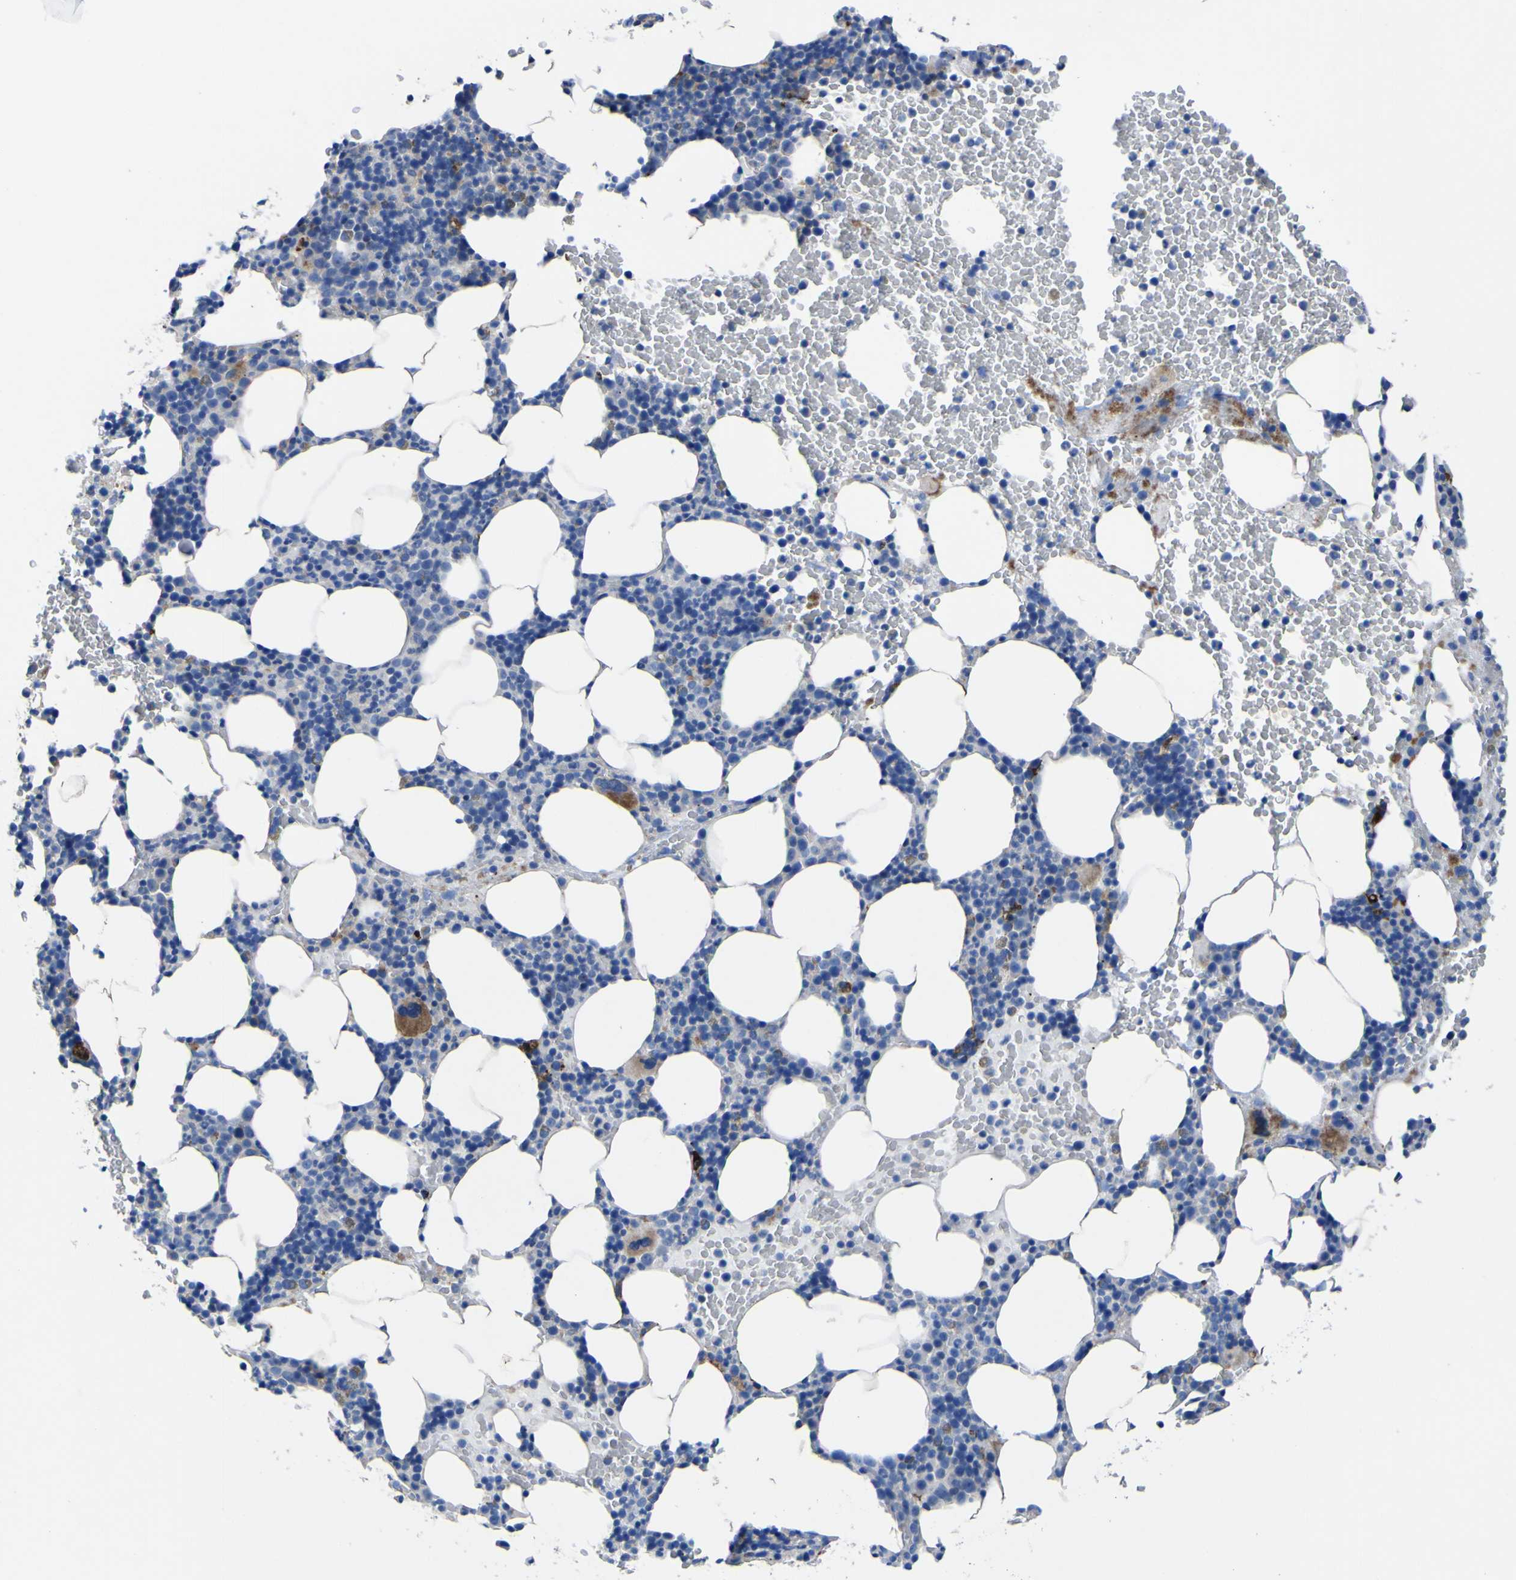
{"staining": {"intensity": "moderate", "quantity": "<25%", "location": "cytoplasmic/membranous"}, "tissue": "bone marrow", "cell_type": "Hematopoietic cells", "image_type": "normal", "snomed": [{"axis": "morphology", "description": "Normal tissue, NOS"}, {"axis": "morphology", "description": "Inflammation, NOS"}, {"axis": "topography", "description": "Bone marrow"}], "caption": "Protein staining demonstrates moderate cytoplasmic/membranous staining in approximately <25% of hematopoietic cells in normal bone marrow.", "gene": "AGO4", "patient": {"sex": "female", "age": 70}}